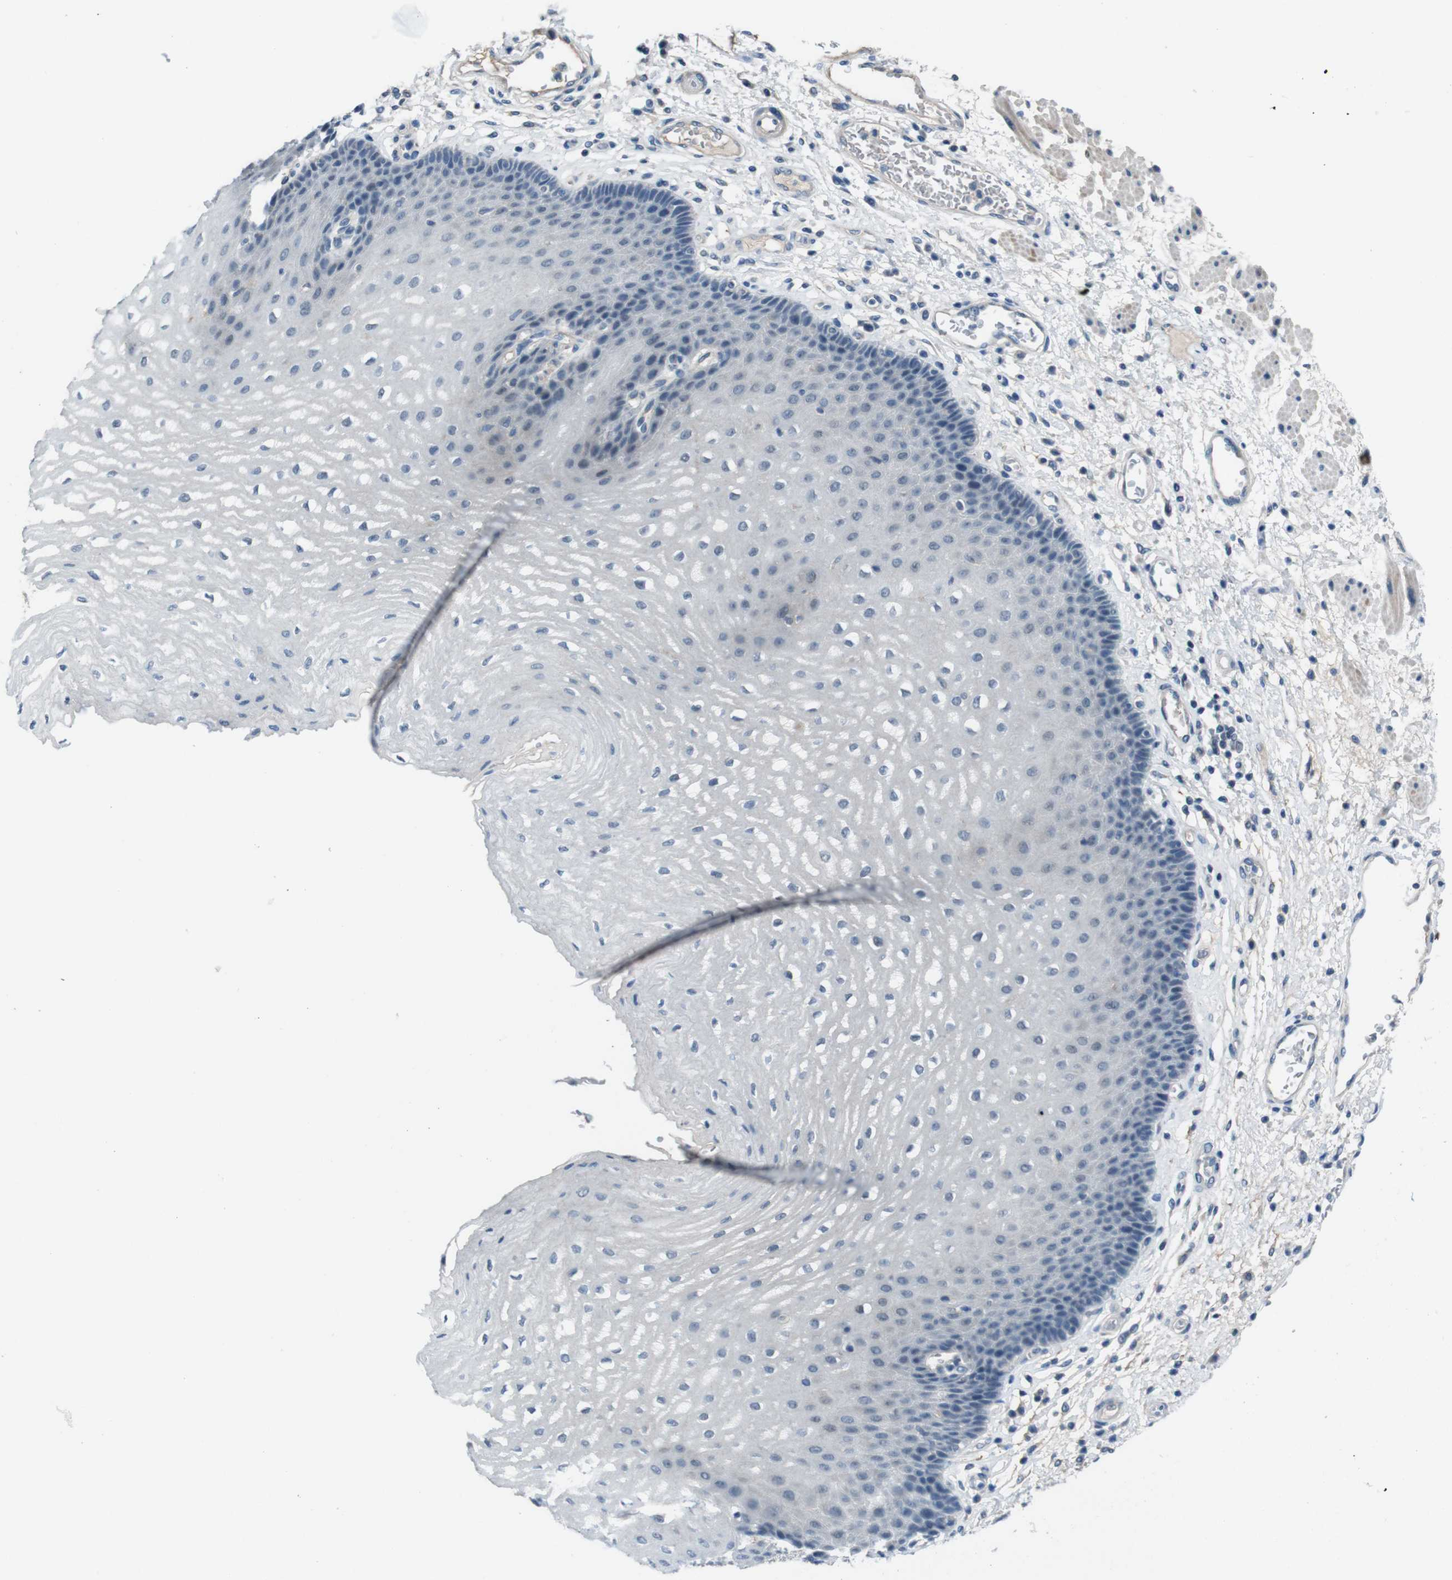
{"staining": {"intensity": "negative", "quantity": "none", "location": "none"}, "tissue": "esophagus", "cell_type": "Squamous epithelial cells", "image_type": "normal", "snomed": [{"axis": "morphology", "description": "Normal tissue, NOS"}, {"axis": "topography", "description": "Esophagus"}], "caption": "A high-resolution image shows immunohistochemistry staining of benign esophagus, which displays no significant expression in squamous epithelial cells.", "gene": "CDHR2", "patient": {"sex": "male", "age": 54}}